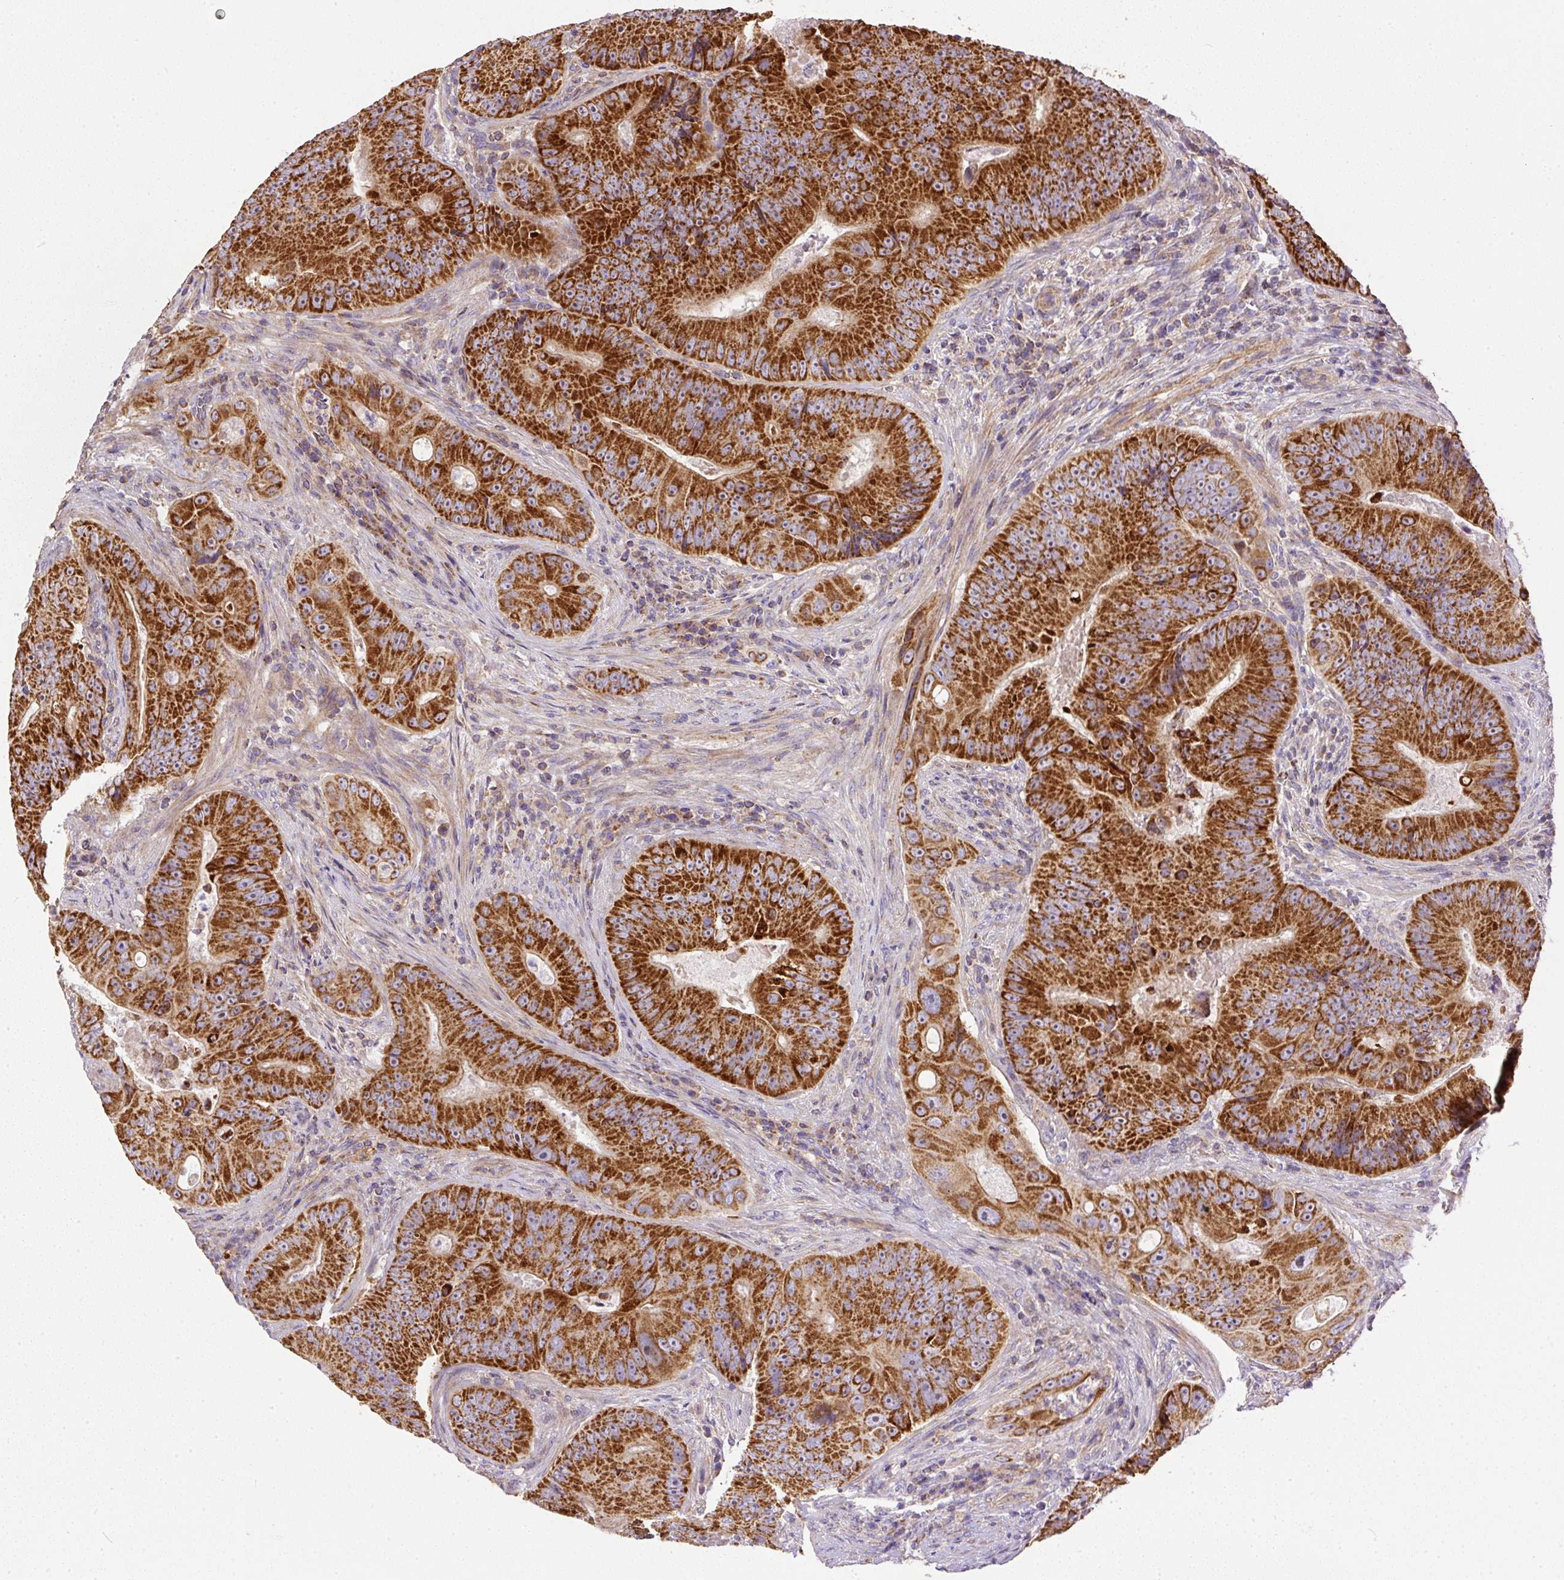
{"staining": {"intensity": "strong", "quantity": ">75%", "location": "cytoplasmic/membranous"}, "tissue": "colorectal cancer", "cell_type": "Tumor cells", "image_type": "cancer", "snomed": [{"axis": "morphology", "description": "Adenocarcinoma, NOS"}, {"axis": "topography", "description": "Colon"}], "caption": "Protein analysis of colorectal adenocarcinoma tissue exhibits strong cytoplasmic/membranous positivity in about >75% of tumor cells.", "gene": "NDUFAF2", "patient": {"sex": "female", "age": 86}}